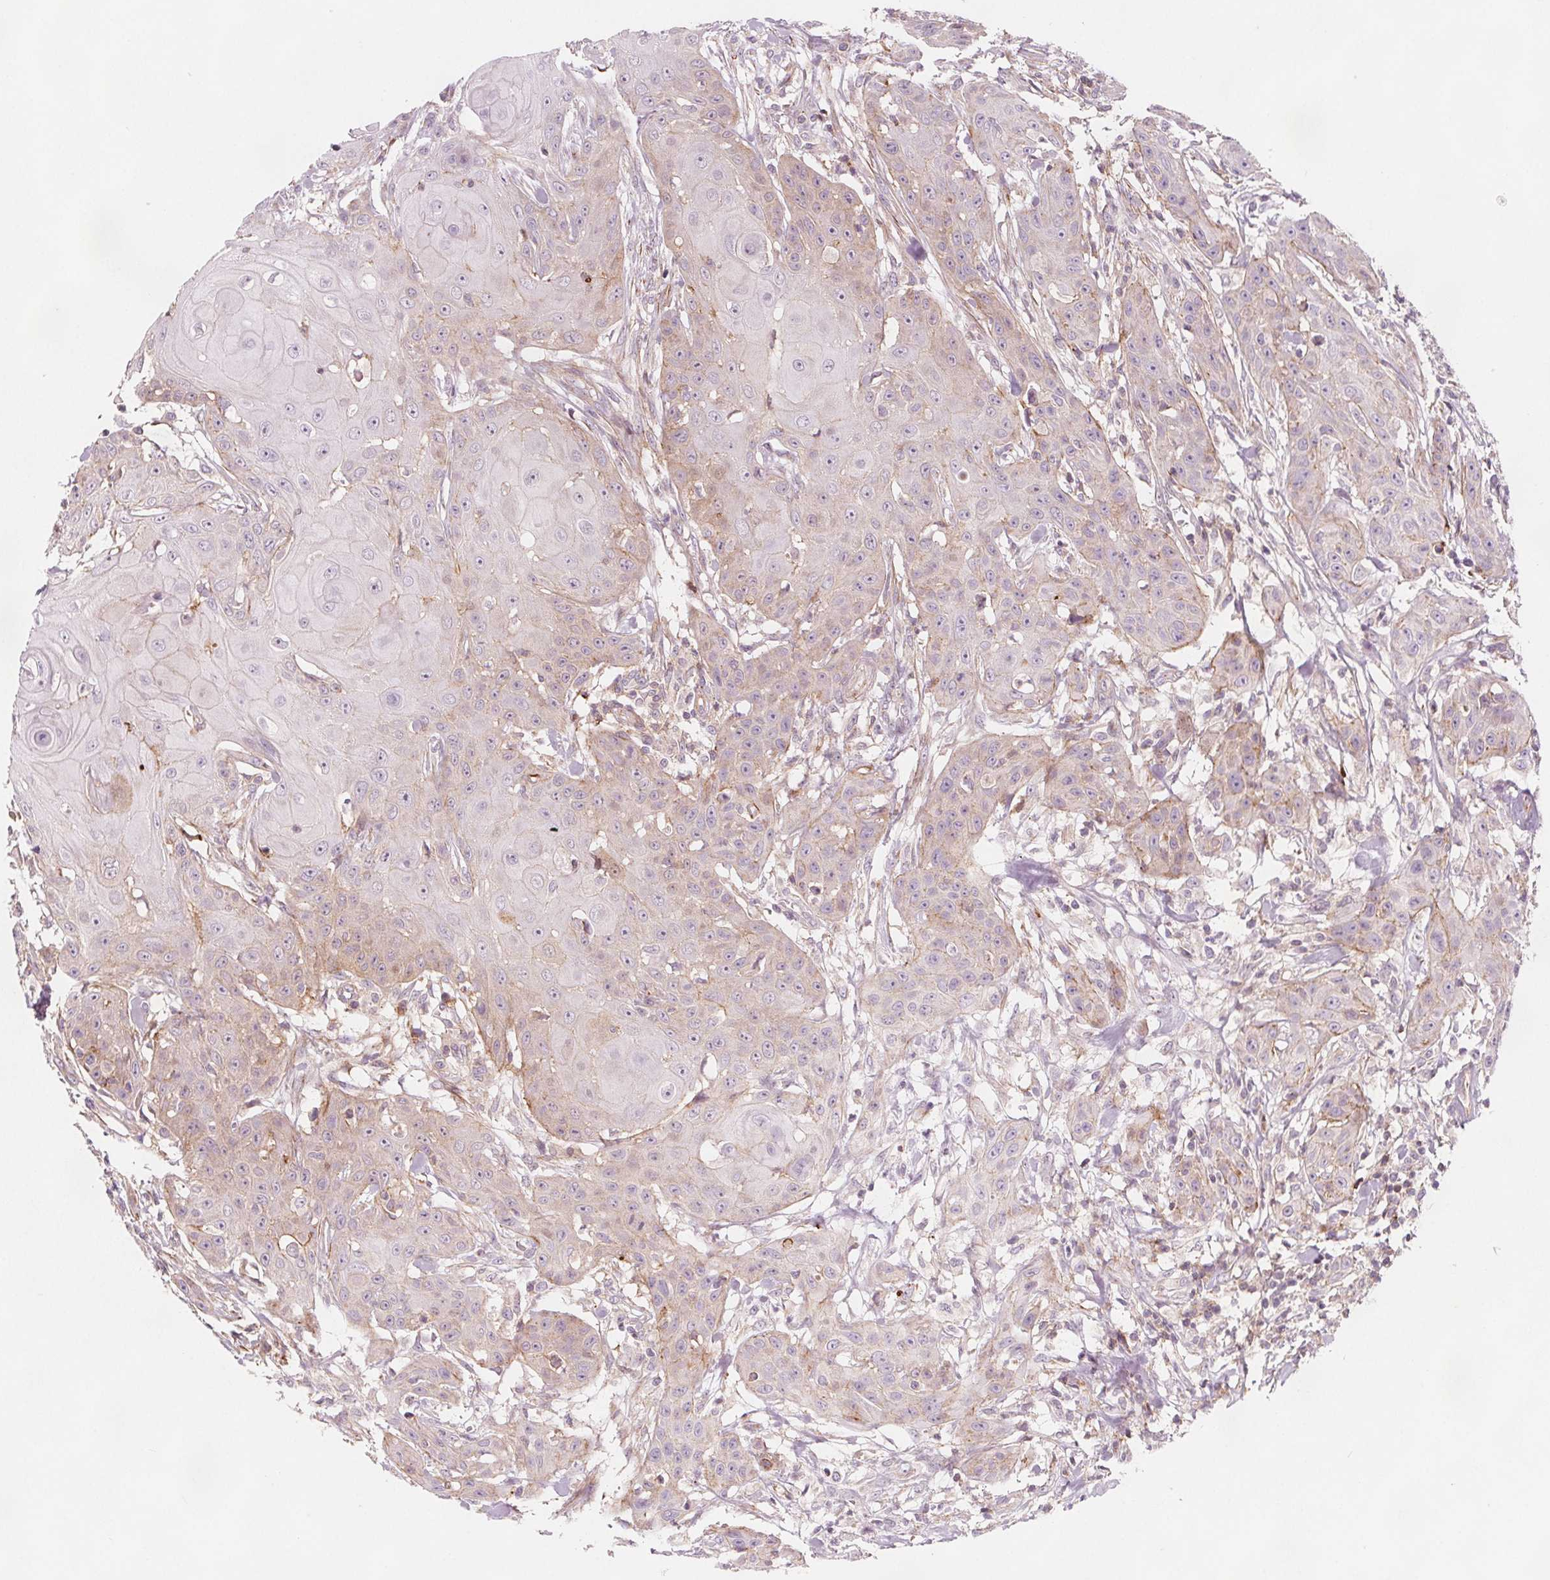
{"staining": {"intensity": "weak", "quantity": "25%-75%", "location": "cytoplasmic/membranous"}, "tissue": "head and neck cancer", "cell_type": "Tumor cells", "image_type": "cancer", "snomed": [{"axis": "morphology", "description": "Squamous cell carcinoma, NOS"}, {"axis": "topography", "description": "Oral tissue"}, {"axis": "topography", "description": "Head-Neck"}], "caption": "Squamous cell carcinoma (head and neck) tissue reveals weak cytoplasmic/membranous expression in approximately 25%-75% of tumor cells", "gene": "ADAM33", "patient": {"sex": "female", "age": 55}}